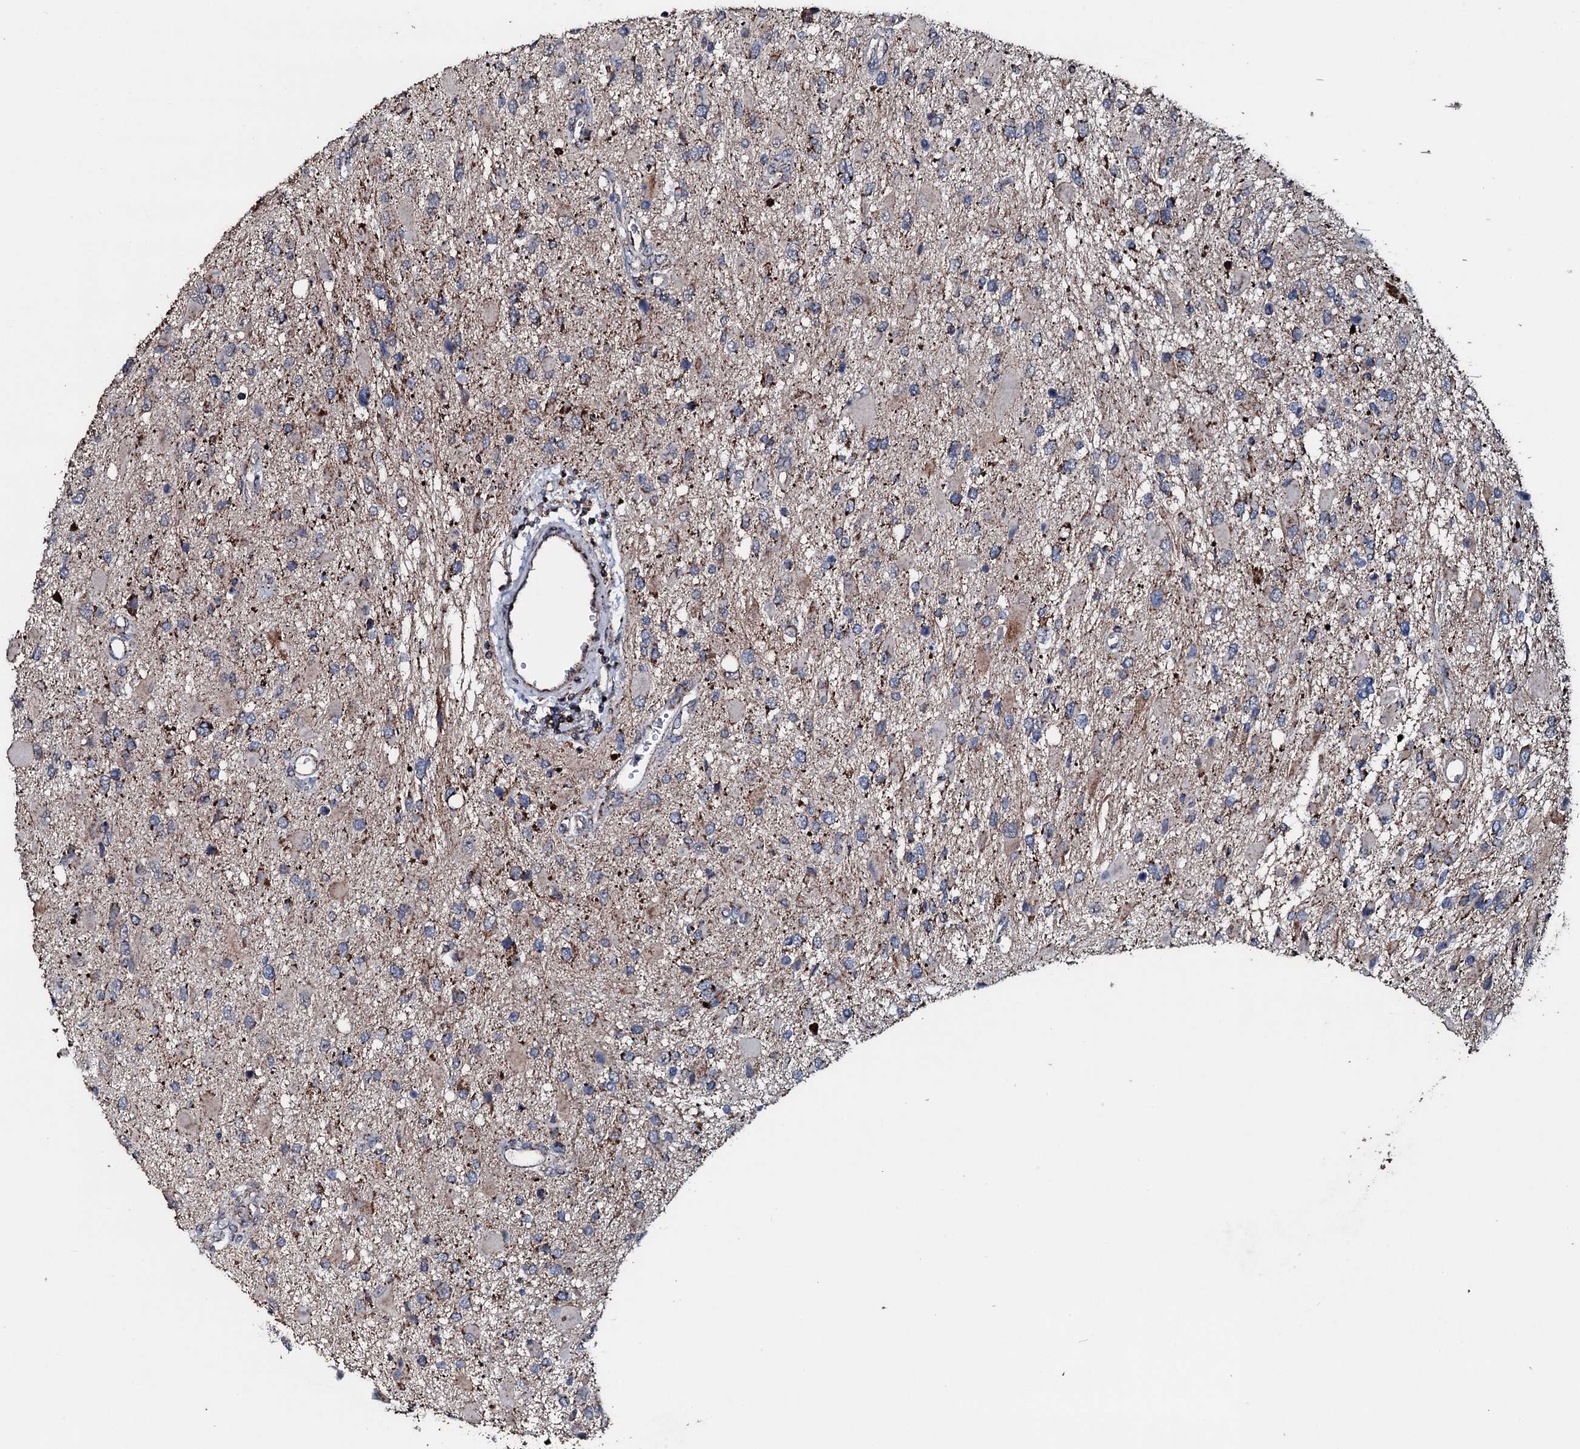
{"staining": {"intensity": "moderate", "quantity": "<25%", "location": "cytoplasmic/membranous"}, "tissue": "glioma", "cell_type": "Tumor cells", "image_type": "cancer", "snomed": [{"axis": "morphology", "description": "Glioma, malignant, High grade"}, {"axis": "topography", "description": "Brain"}], "caption": "The immunohistochemical stain highlights moderate cytoplasmic/membranous positivity in tumor cells of malignant glioma (high-grade) tissue.", "gene": "DYNC2I2", "patient": {"sex": "male", "age": 53}}